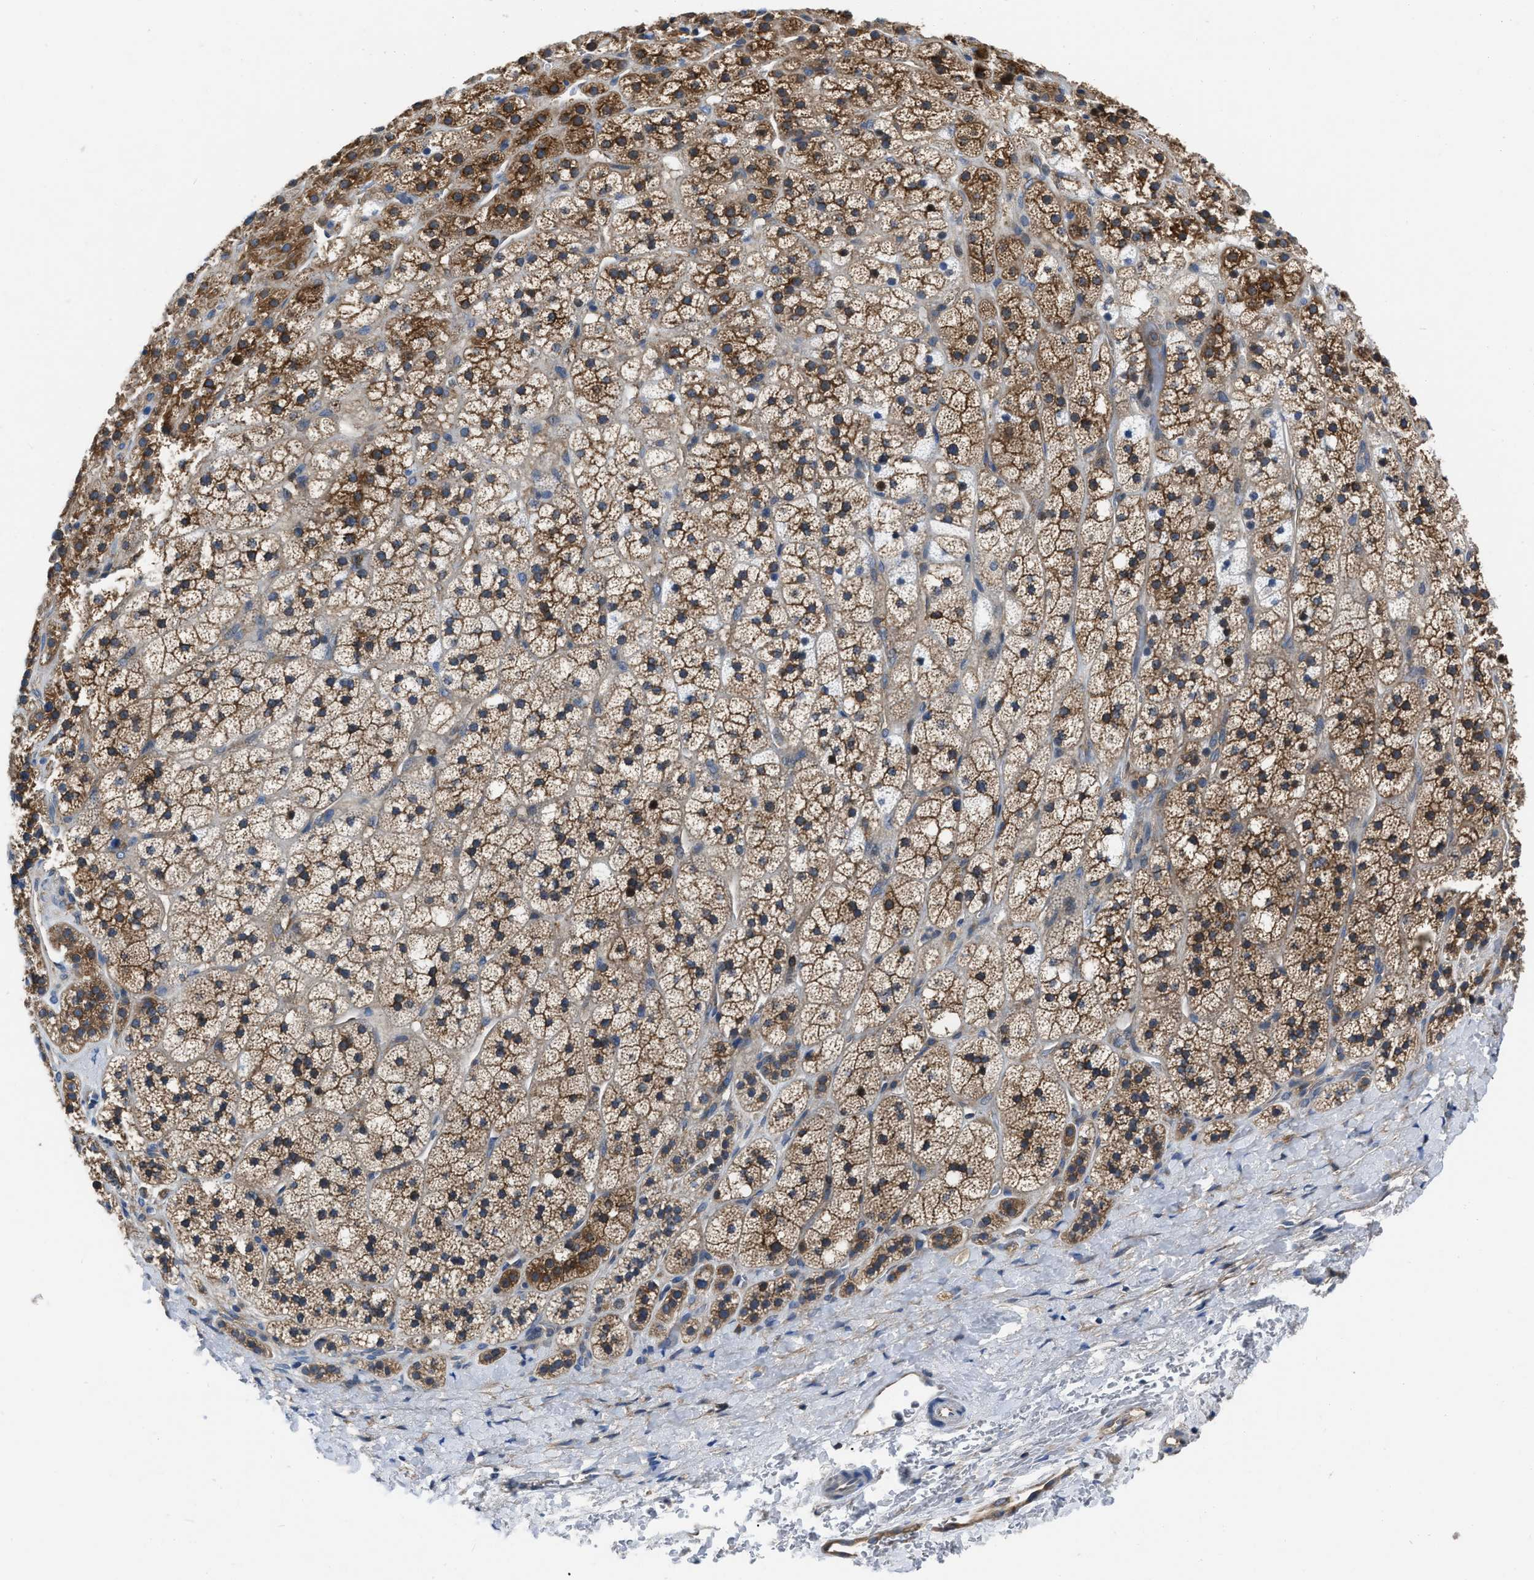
{"staining": {"intensity": "moderate", "quantity": ">75%", "location": "cytoplasmic/membranous"}, "tissue": "adrenal gland", "cell_type": "Glandular cells", "image_type": "normal", "snomed": [{"axis": "morphology", "description": "Normal tissue, NOS"}, {"axis": "topography", "description": "Adrenal gland"}], "caption": "Immunohistochemistry (DAB) staining of unremarkable human adrenal gland exhibits moderate cytoplasmic/membranous protein positivity in about >75% of glandular cells. The protein of interest is stained brown, and the nuclei are stained in blue (DAB (3,3'-diaminobenzidine) IHC with brightfield microscopy, high magnification).", "gene": "YARS1", "patient": {"sex": "male", "age": 56}}